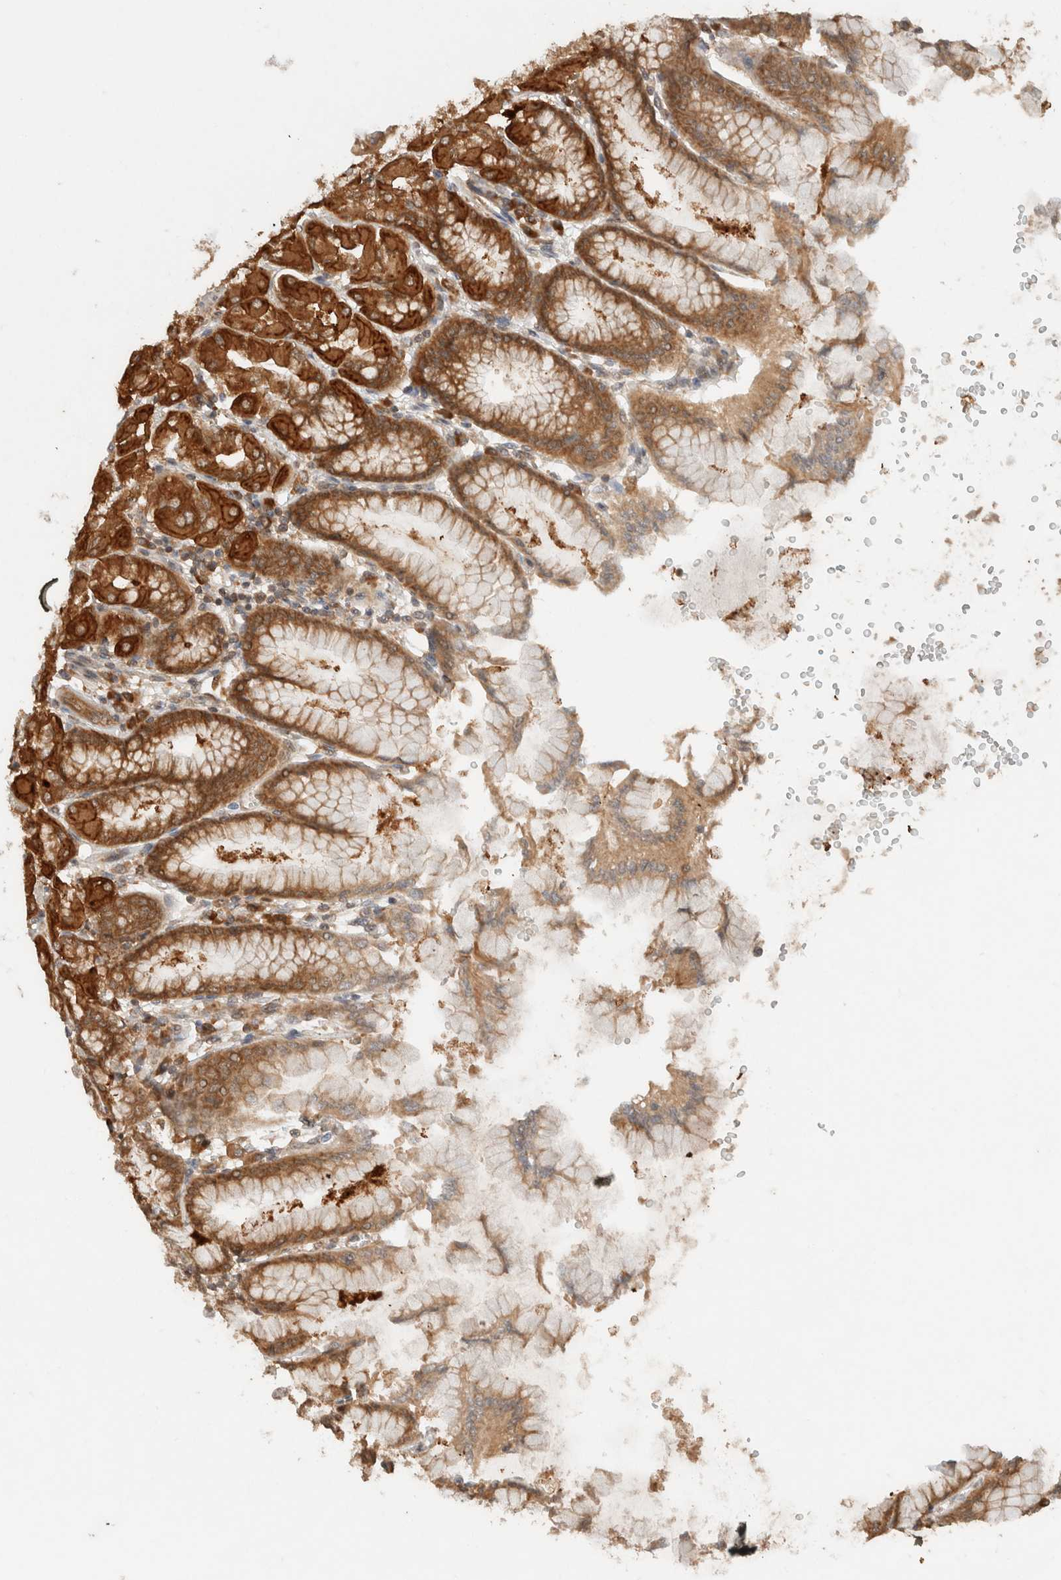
{"staining": {"intensity": "strong", "quantity": ">75%", "location": "cytoplasmic/membranous"}, "tissue": "stomach", "cell_type": "Glandular cells", "image_type": "normal", "snomed": [{"axis": "morphology", "description": "Normal tissue, NOS"}, {"axis": "topography", "description": "Stomach, upper"}], "caption": "High-power microscopy captured an immunohistochemistry micrograph of benign stomach, revealing strong cytoplasmic/membranous expression in approximately >75% of glandular cells.", "gene": "ARFGEF2", "patient": {"sex": "female", "age": 56}}